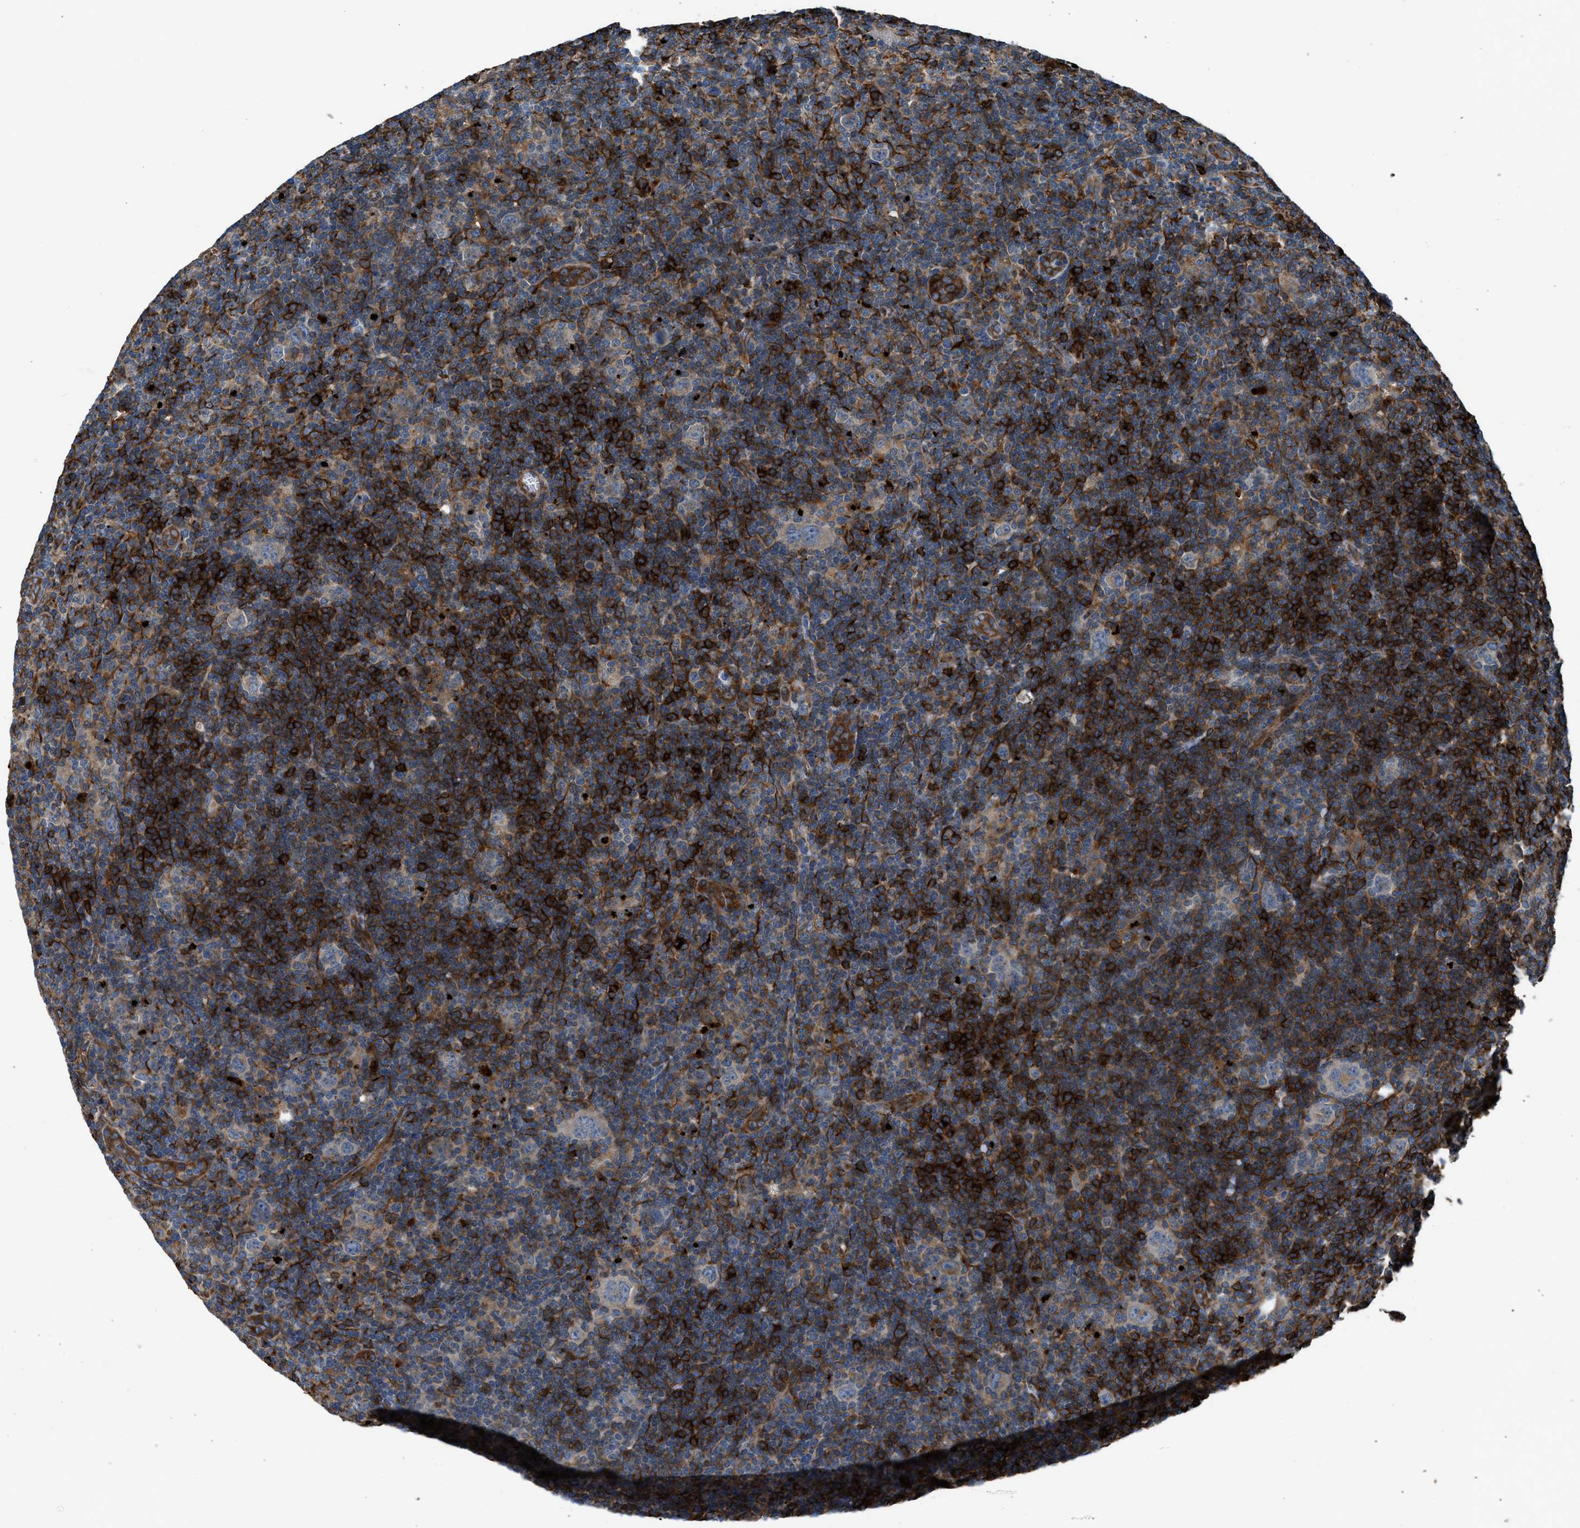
{"staining": {"intensity": "weak", "quantity": ">75%", "location": "cytoplasmic/membranous"}, "tissue": "lymphoma", "cell_type": "Tumor cells", "image_type": "cancer", "snomed": [{"axis": "morphology", "description": "Hodgkin's disease, NOS"}, {"axis": "topography", "description": "Lymph node"}], "caption": "A brown stain labels weak cytoplasmic/membranous expression of a protein in lymphoma tumor cells.", "gene": "LMBR1", "patient": {"sex": "female", "age": 57}}